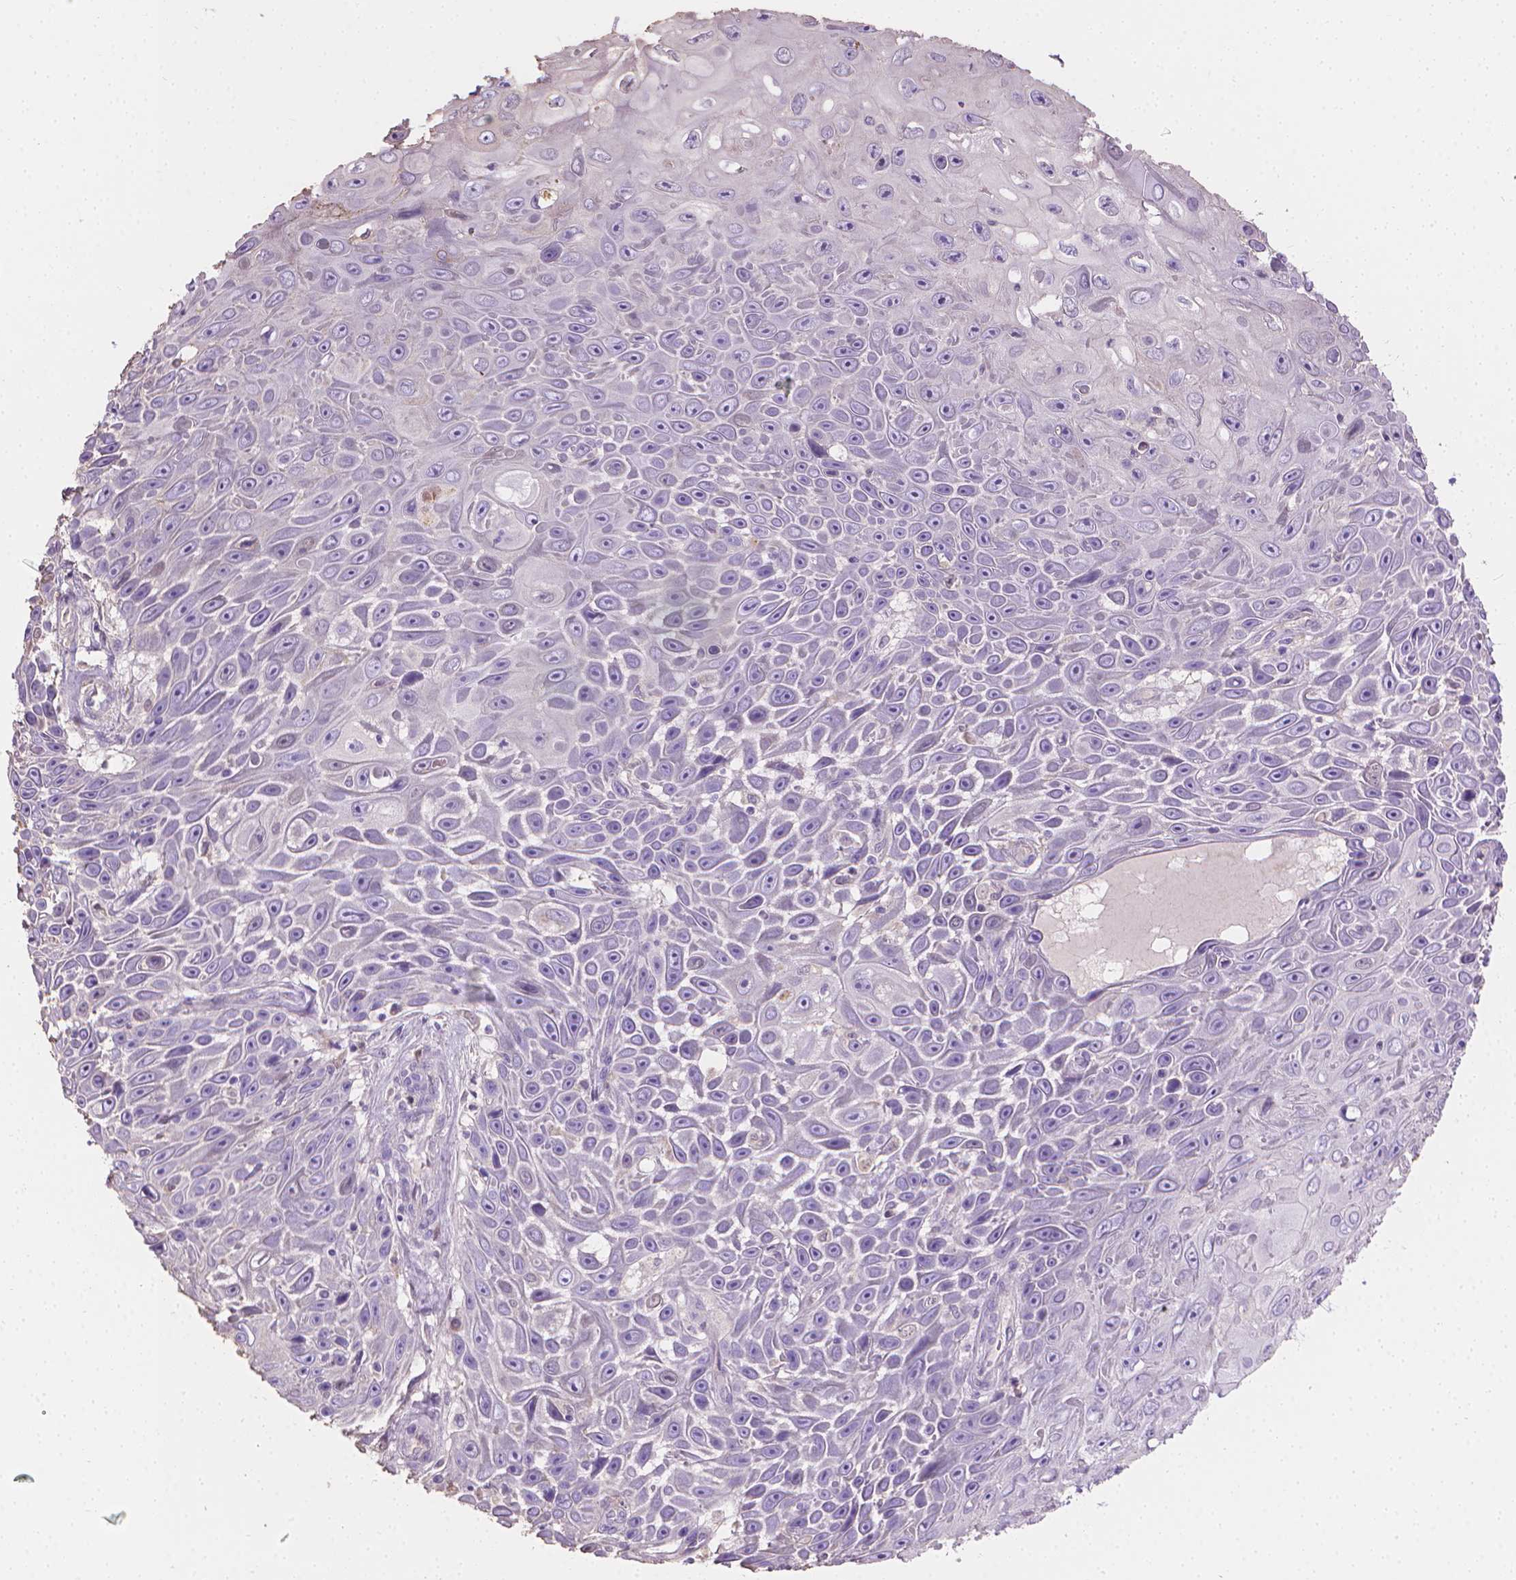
{"staining": {"intensity": "negative", "quantity": "none", "location": "none"}, "tissue": "skin cancer", "cell_type": "Tumor cells", "image_type": "cancer", "snomed": [{"axis": "morphology", "description": "Squamous cell carcinoma, NOS"}, {"axis": "topography", "description": "Skin"}], "caption": "An image of human skin squamous cell carcinoma is negative for staining in tumor cells.", "gene": "CABCOCO1", "patient": {"sex": "male", "age": 82}}